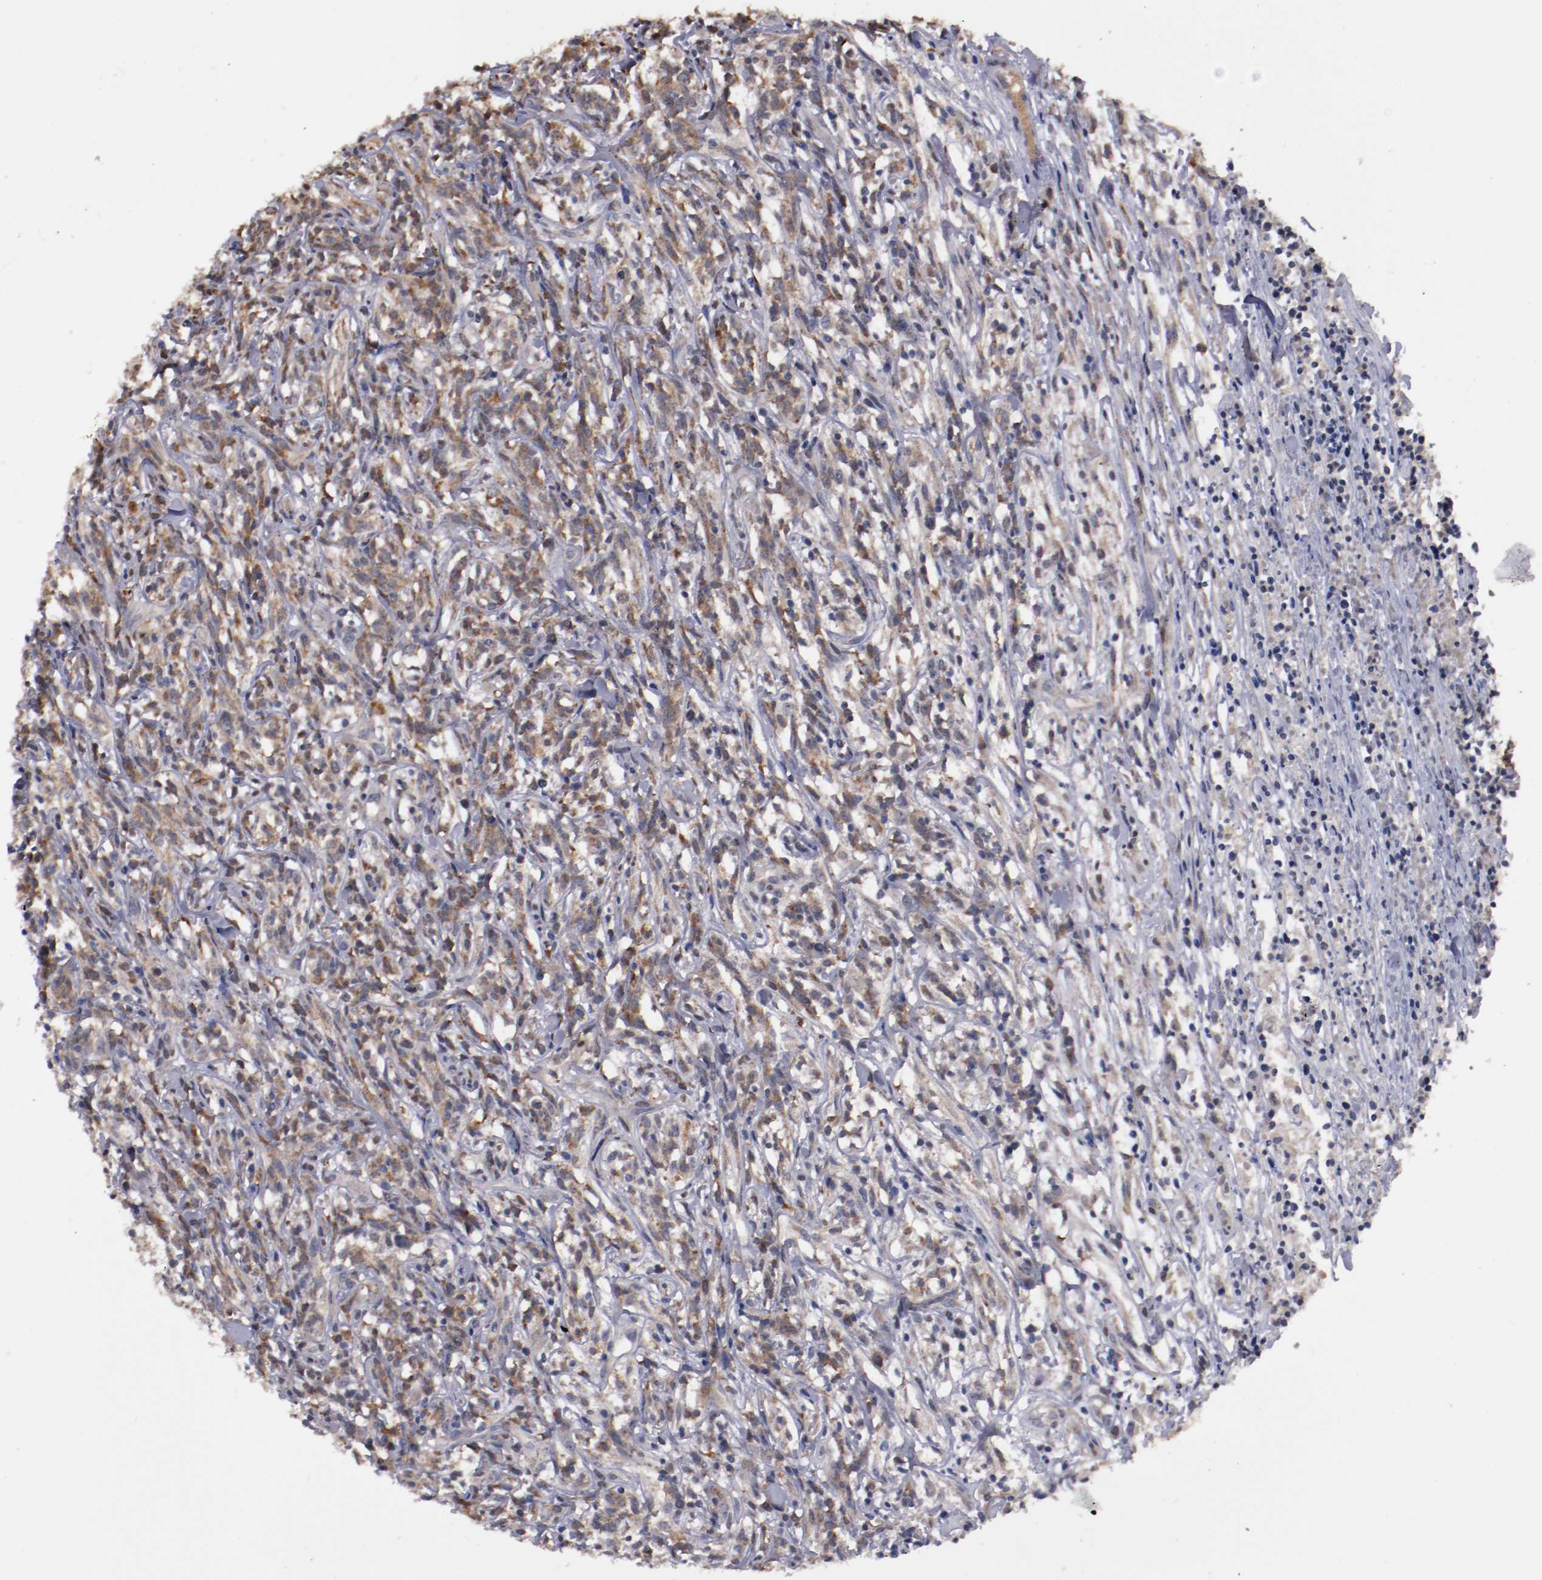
{"staining": {"intensity": "weak", "quantity": "25%-75%", "location": "cytoplasmic/membranous"}, "tissue": "lymphoma", "cell_type": "Tumor cells", "image_type": "cancer", "snomed": [{"axis": "morphology", "description": "Malignant lymphoma, non-Hodgkin's type, High grade"}, {"axis": "topography", "description": "Lymph node"}], "caption": "Protein positivity by IHC reveals weak cytoplasmic/membranous positivity in about 25%-75% of tumor cells in high-grade malignant lymphoma, non-Hodgkin's type. The protein is stained brown, and the nuclei are stained in blue (DAB IHC with brightfield microscopy, high magnification).", "gene": "FAM81A", "patient": {"sex": "female", "age": 73}}